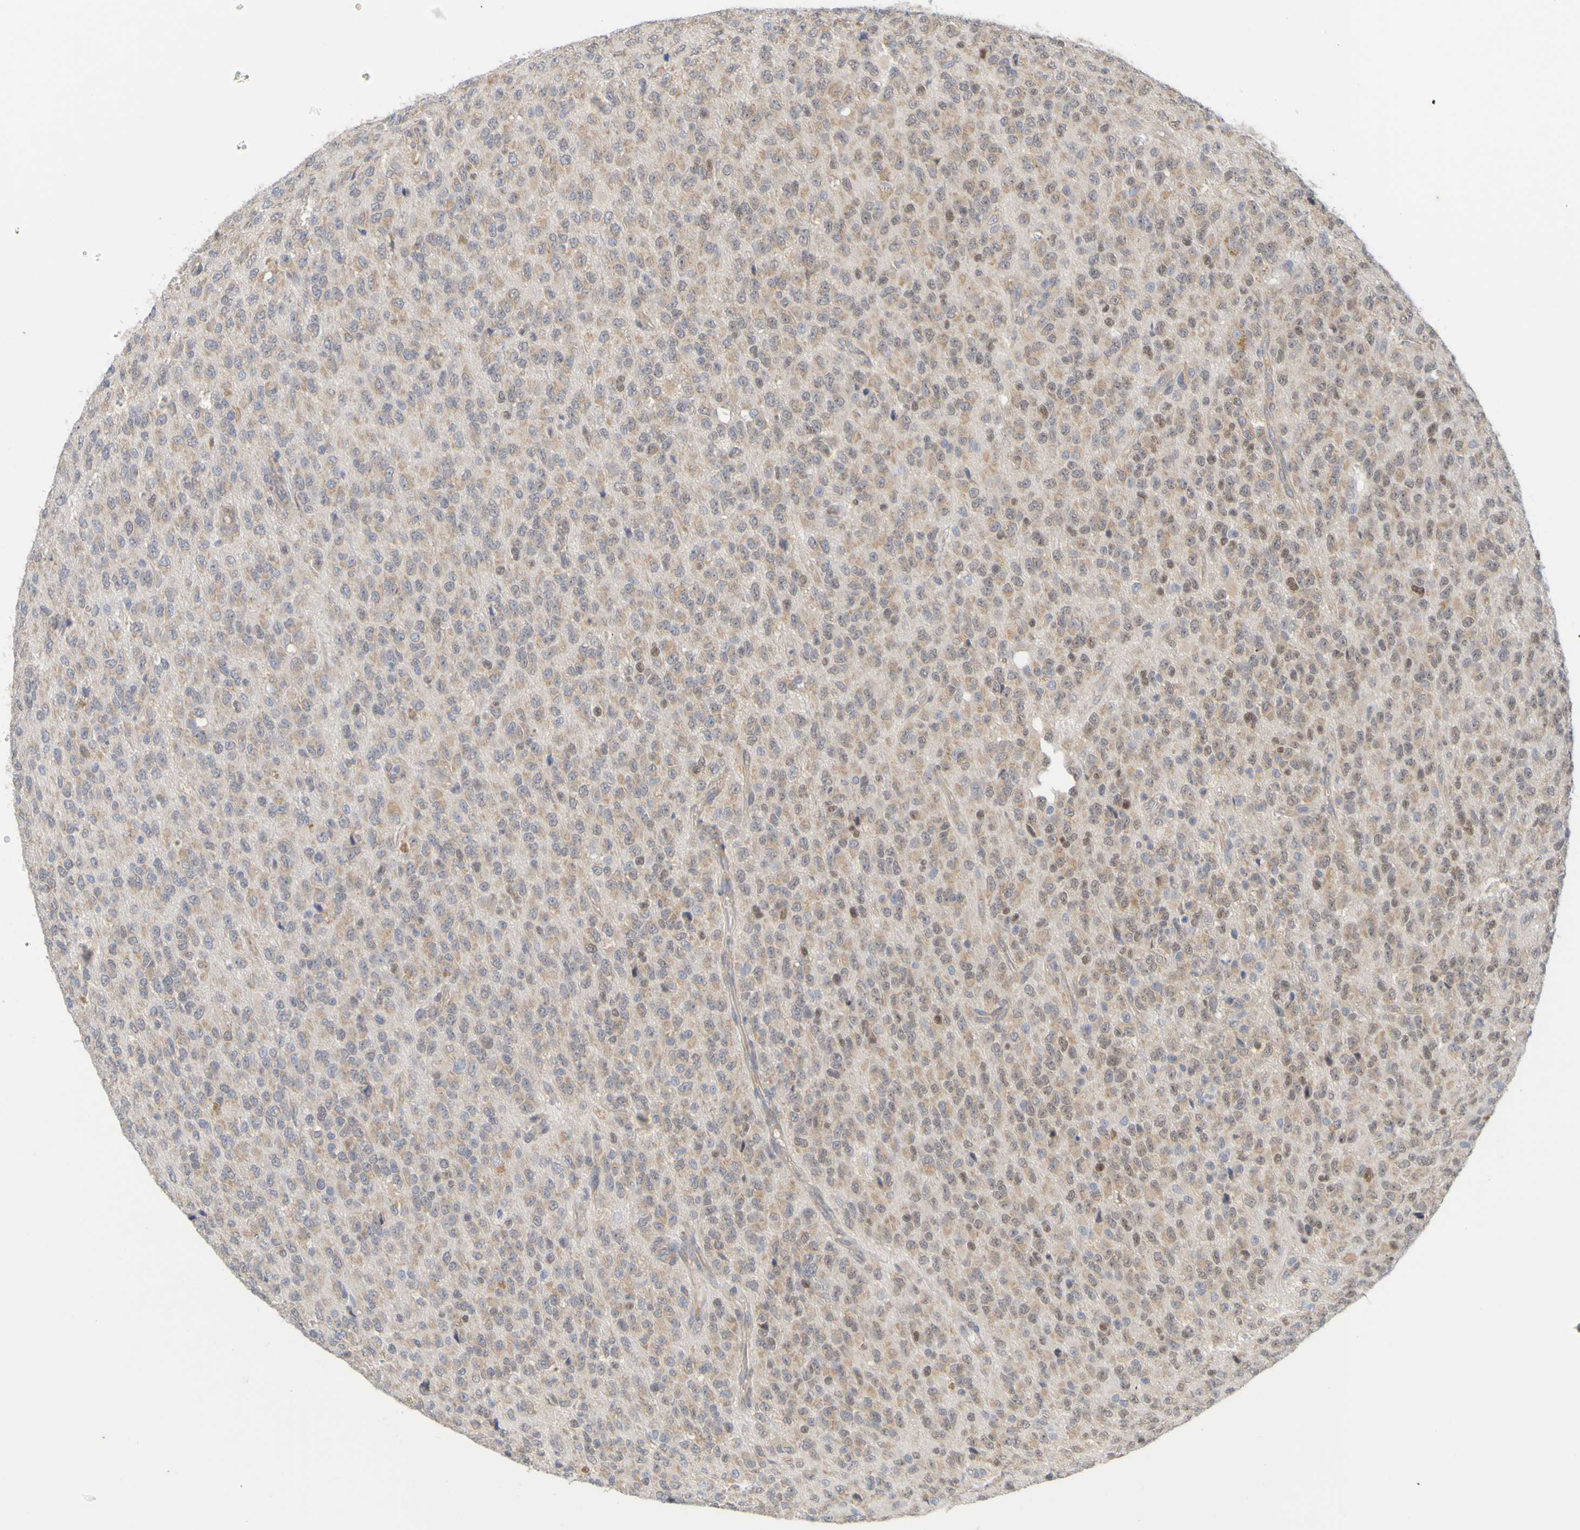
{"staining": {"intensity": "moderate", "quantity": ">75%", "location": "cytoplasmic/membranous,nuclear"}, "tissue": "glioma", "cell_type": "Tumor cells", "image_type": "cancer", "snomed": [{"axis": "morphology", "description": "Glioma, malignant, High grade"}, {"axis": "topography", "description": "pancreas cauda"}], "caption": "This photomicrograph exhibits IHC staining of human glioma, with medium moderate cytoplasmic/membranous and nuclear staining in about >75% of tumor cells.", "gene": "MOGS", "patient": {"sex": "male", "age": 60}}